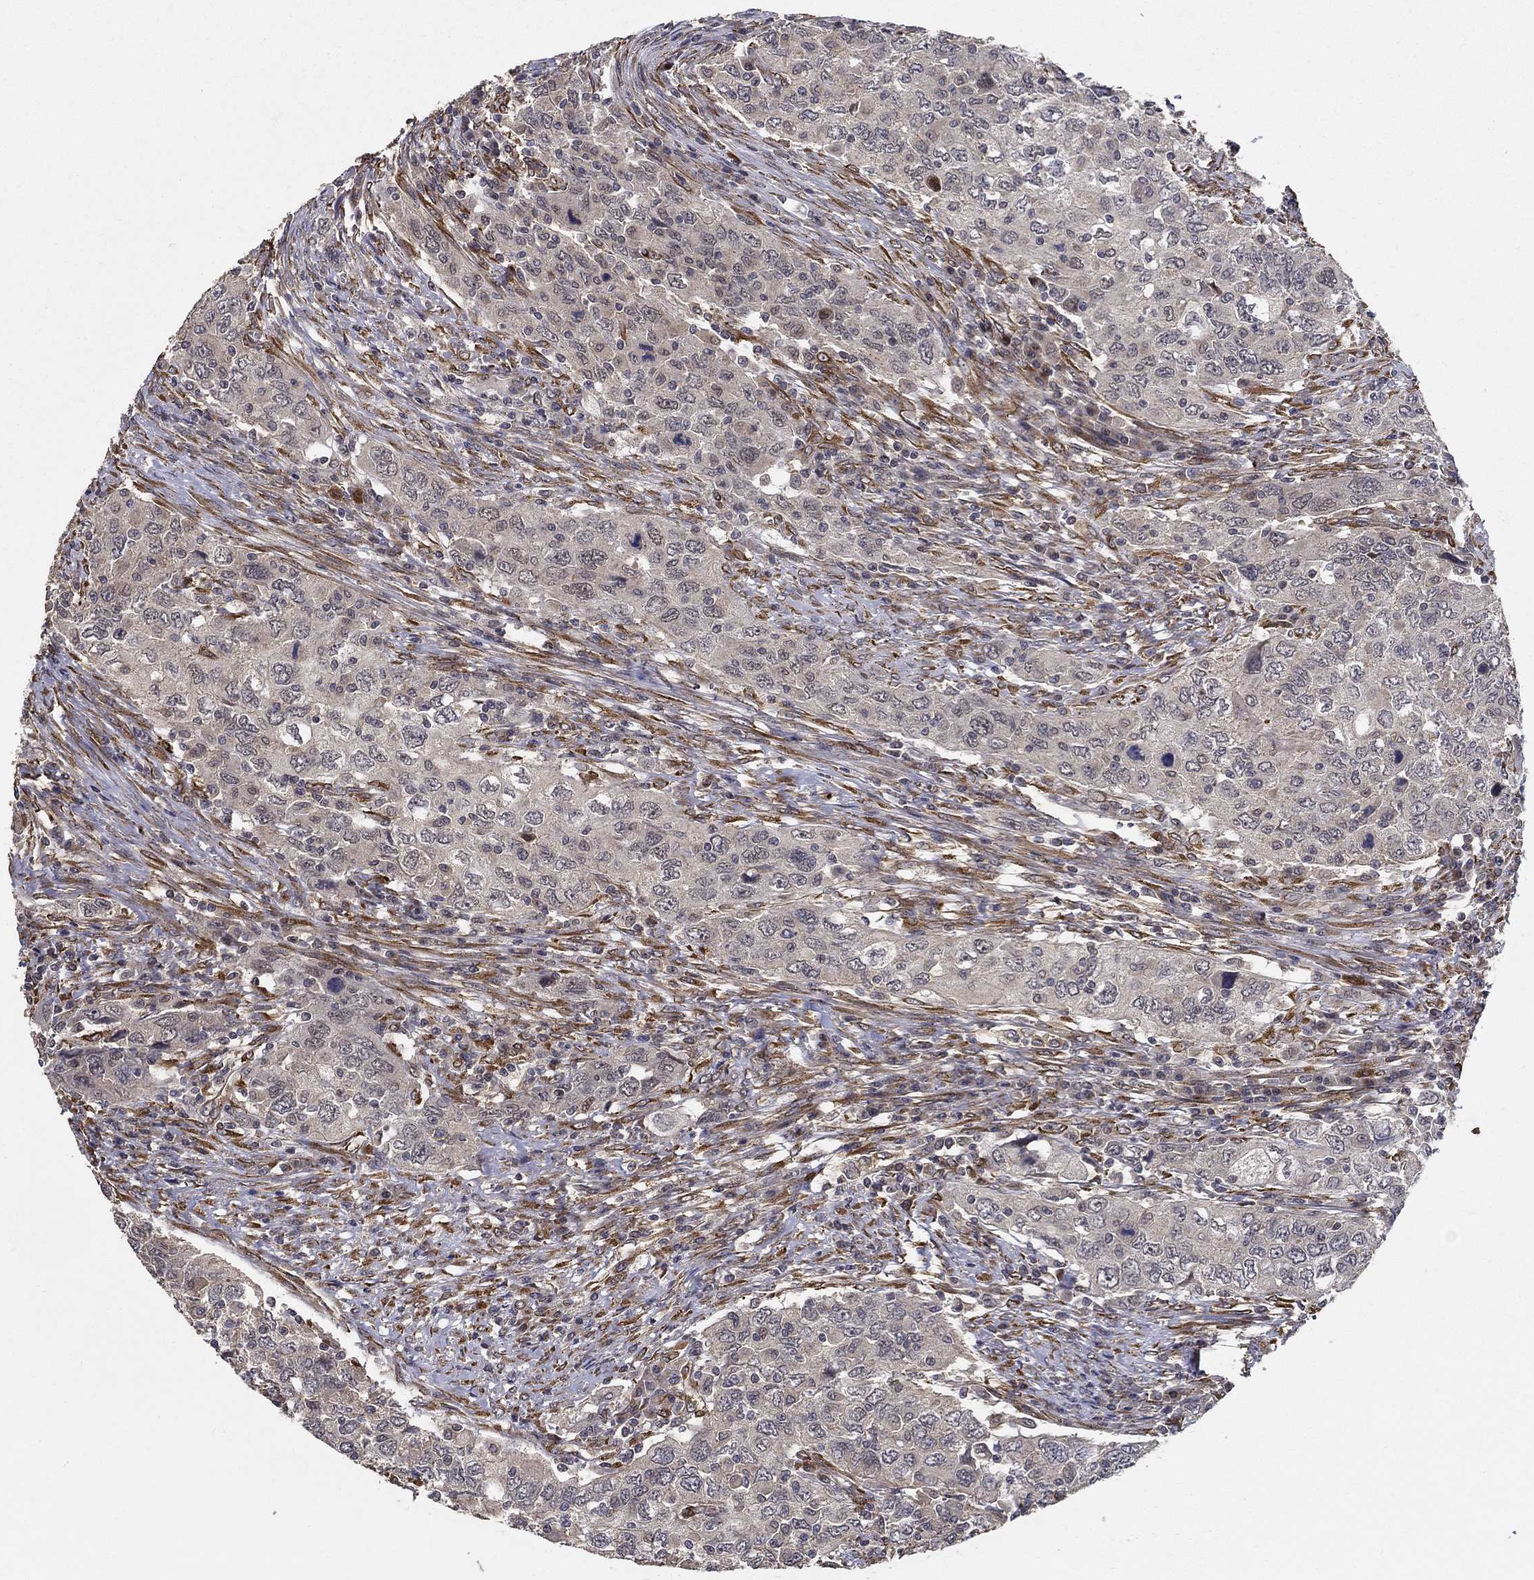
{"staining": {"intensity": "negative", "quantity": "none", "location": "none"}, "tissue": "urothelial cancer", "cell_type": "Tumor cells", "image_type": "cancer", "snomed": [{"axis": "morphology", "description": "Urothelial carcinoma, High grade"}, {"axis": "topography", "description": "Urinary bladder"}], "caption": "This is an IHC histopathology image of high-grade urothelial carcinoma. There is no expression in tumor cells.", "gene": "ZNF594", "patient": {"sex": "male", "age": 76}}